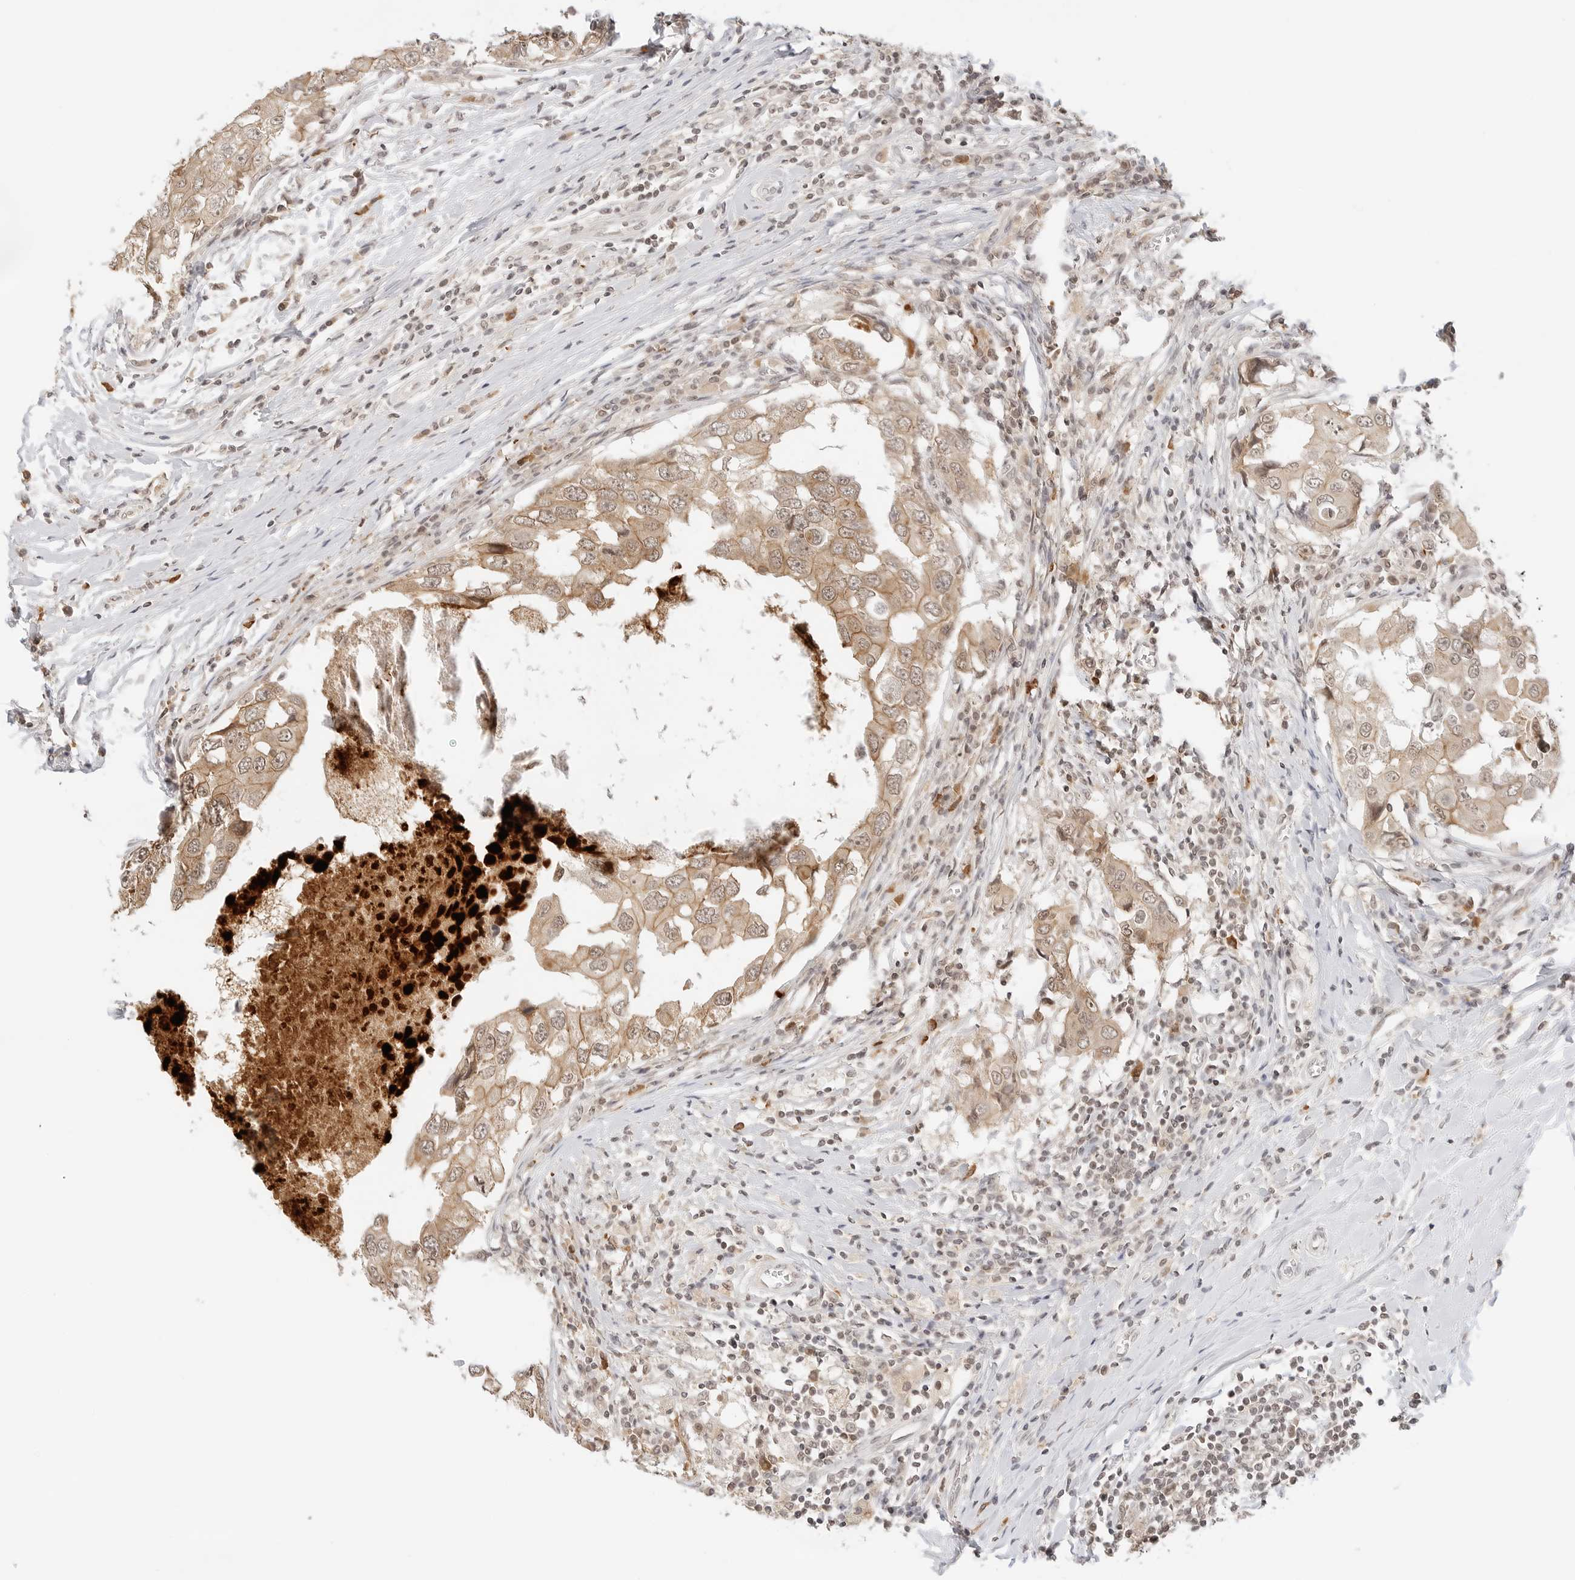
{"staining": {"intensity": "moderate", "quantity": ">75%", "location": "cytoplasmic/membranous"}, "tissue": "breast cancer", "cell_type": "Tumor cells", "image_type": "cancer", "snomed": [{"axis": "morphology", "description": "Duct carcinoma"}, {"axis": "topography", "description": "Breast"}], "caption": "A medium amount of moderate cytoplasmic/membranous positivity is identified in about >75% of tumor cells in breast cancer tissue.", "gene": "SEPTIN4", "patient": {"sex": "female", "age": 27}}